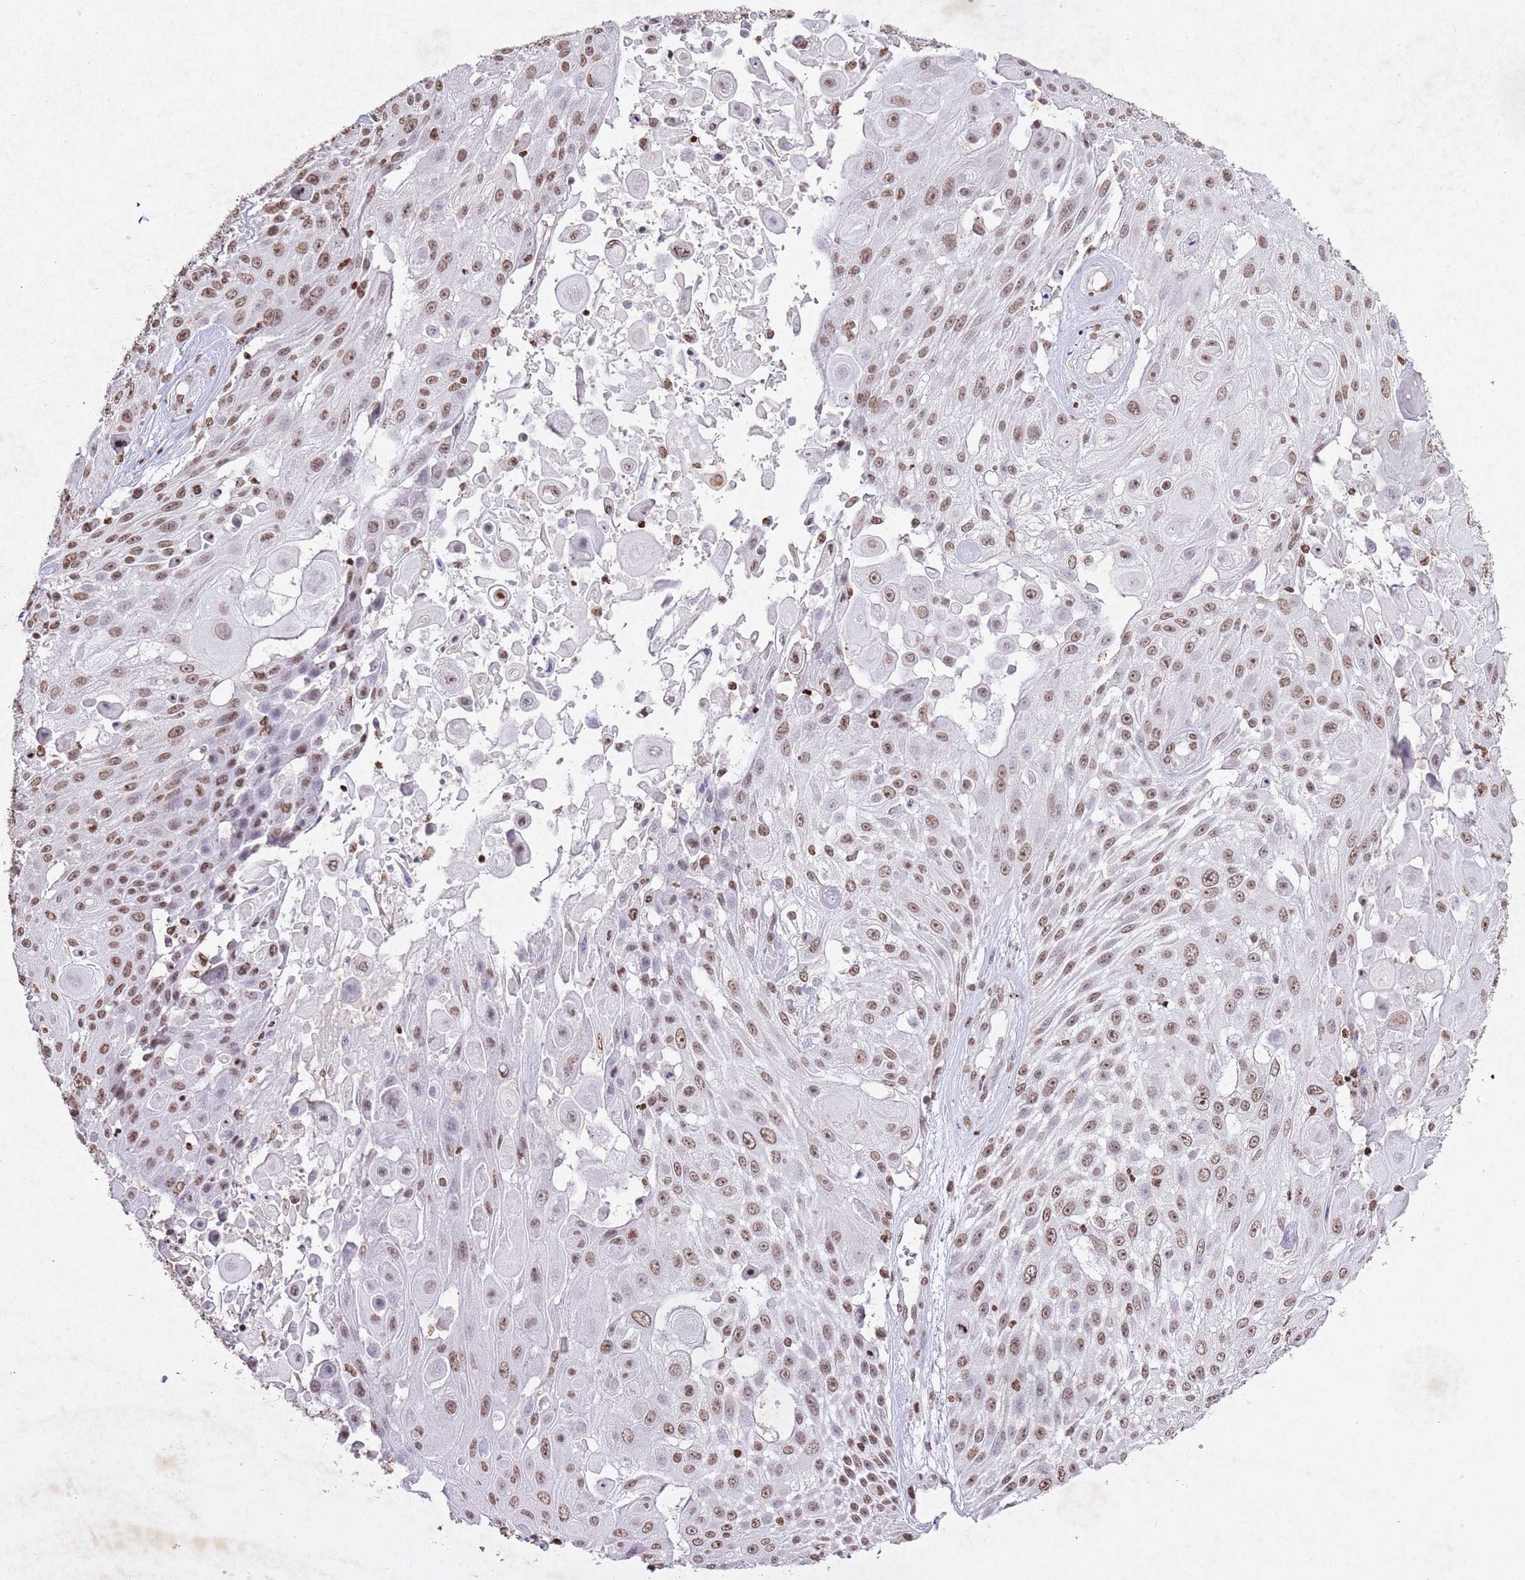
{"staining": {"intensity": "moderate", "quantity": ">75%", "location": "nuclear"}, "tissue": "skin cancer", "cell_type": "Tumor cells", "image_type": "cancer", "snomed": [{"axis": "morphology", "description": "Squamous cell carcinoma, NOS"}, {"axis": "topography", "description": "Skin"}], "caption": "This micrograph reveals IHC staining of squamous cell carcinoma (skin), with medium moderate nuclear positivity in about >75% of tumor cells.", "gene": "BMAL1", "patient": {"sex": "female", "age": 86}}